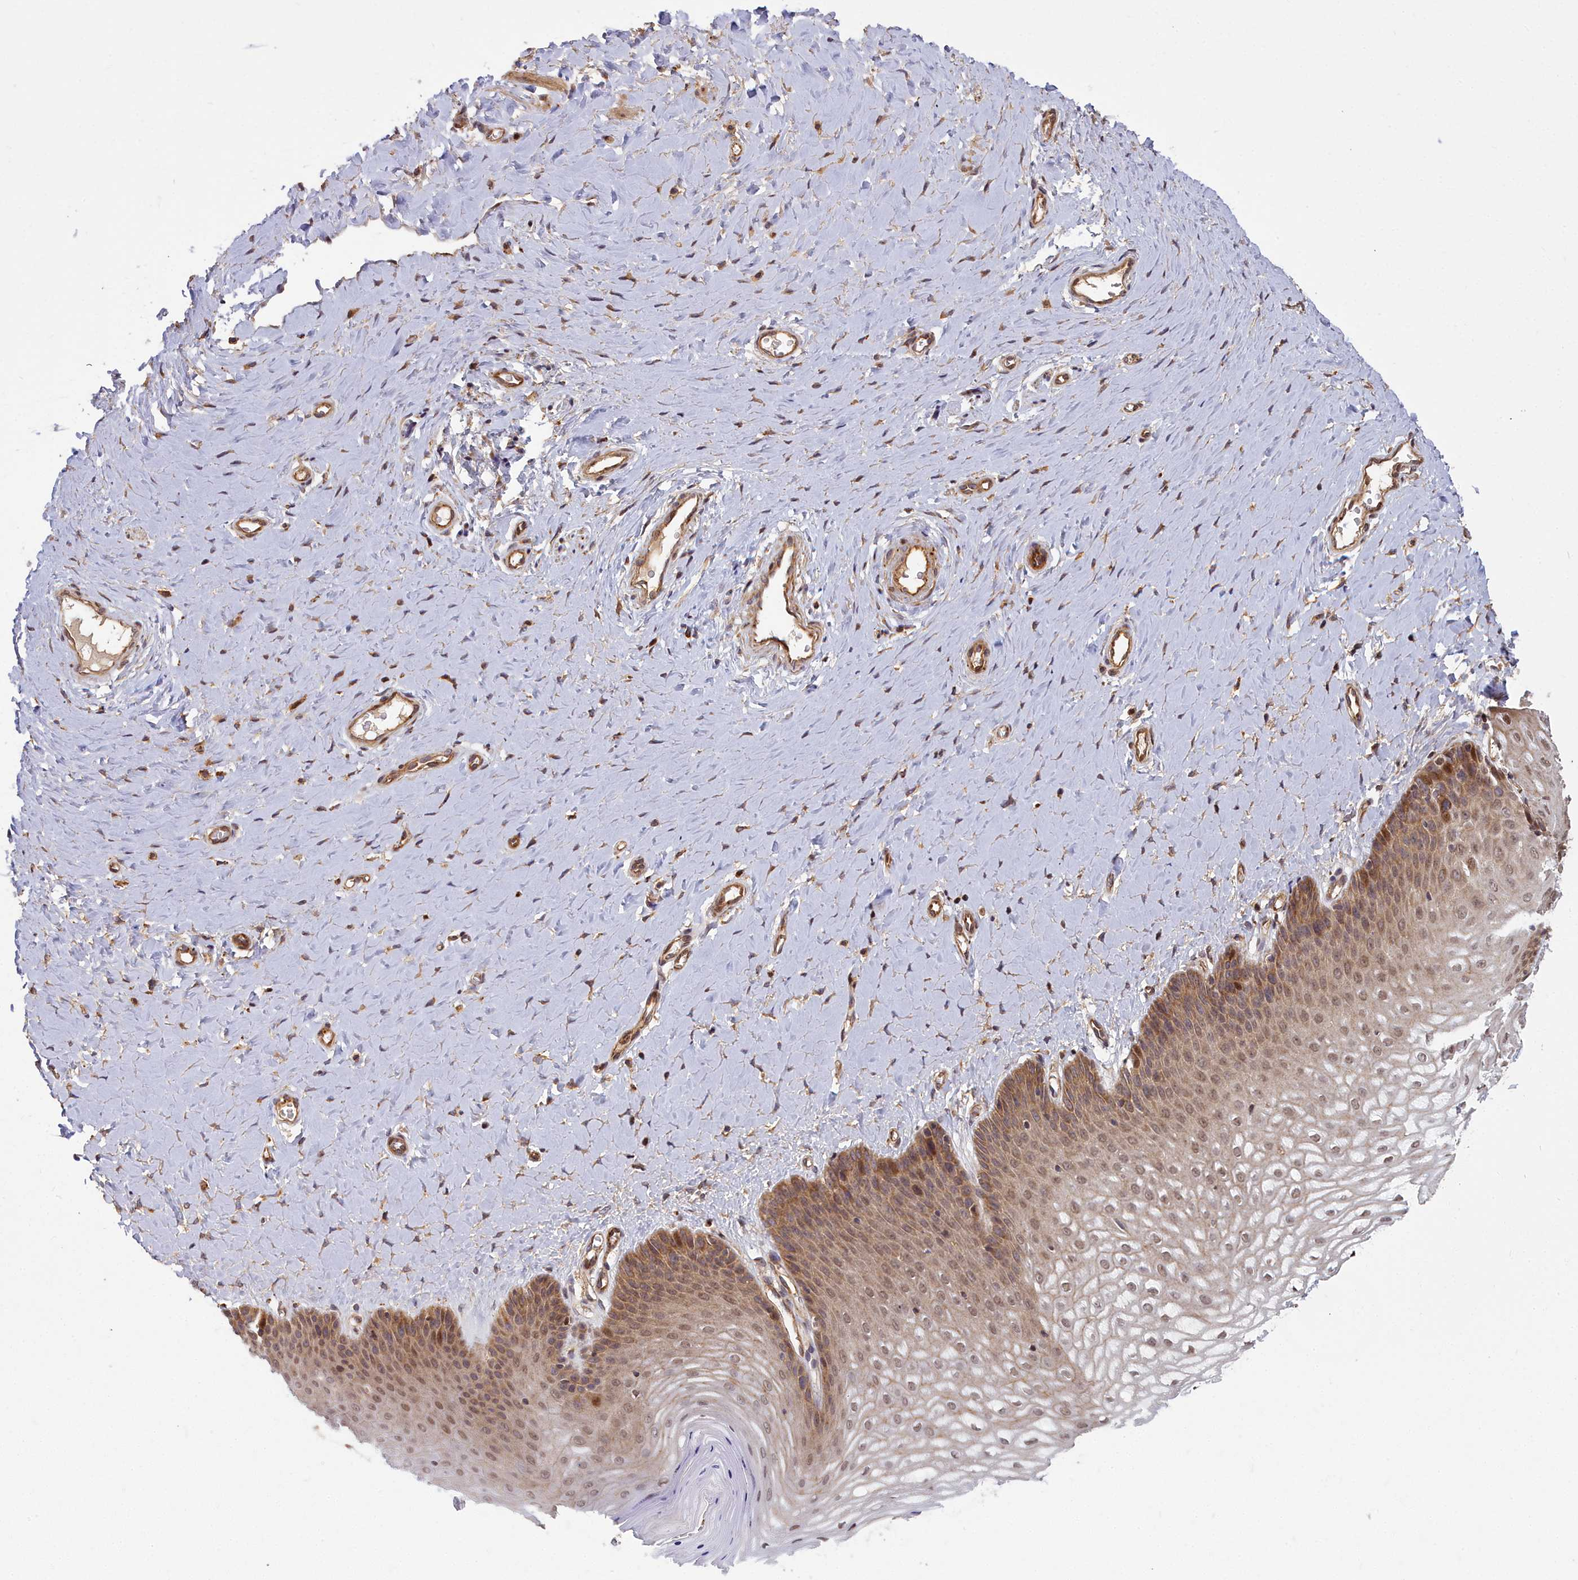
{"staining": {"intensity": "moderate", "quantity": ">75%", "location": "cytoplasmic/membranous,nuclear"}, "tissue": "vagina", "cell_type": "Squamous epithelial cells", "image_type": "normal", "snomed": [{"axis": "morphology", "description": "Normal tissue, NOS"}, {"axis": "topography", "description": "Vagina"}], "caption": "Protein expression analysis of benign human vagina reveals moderate cytoplasmic/membranous,nuclear positivity in approximately >75% of squamous epithelial cells. Immunohistochemistry (ihc) stains the protein in brown and the nuclei are stained blue.", "gene": "GLYATL3", "patient": {"sex": "female", "age": 65}}